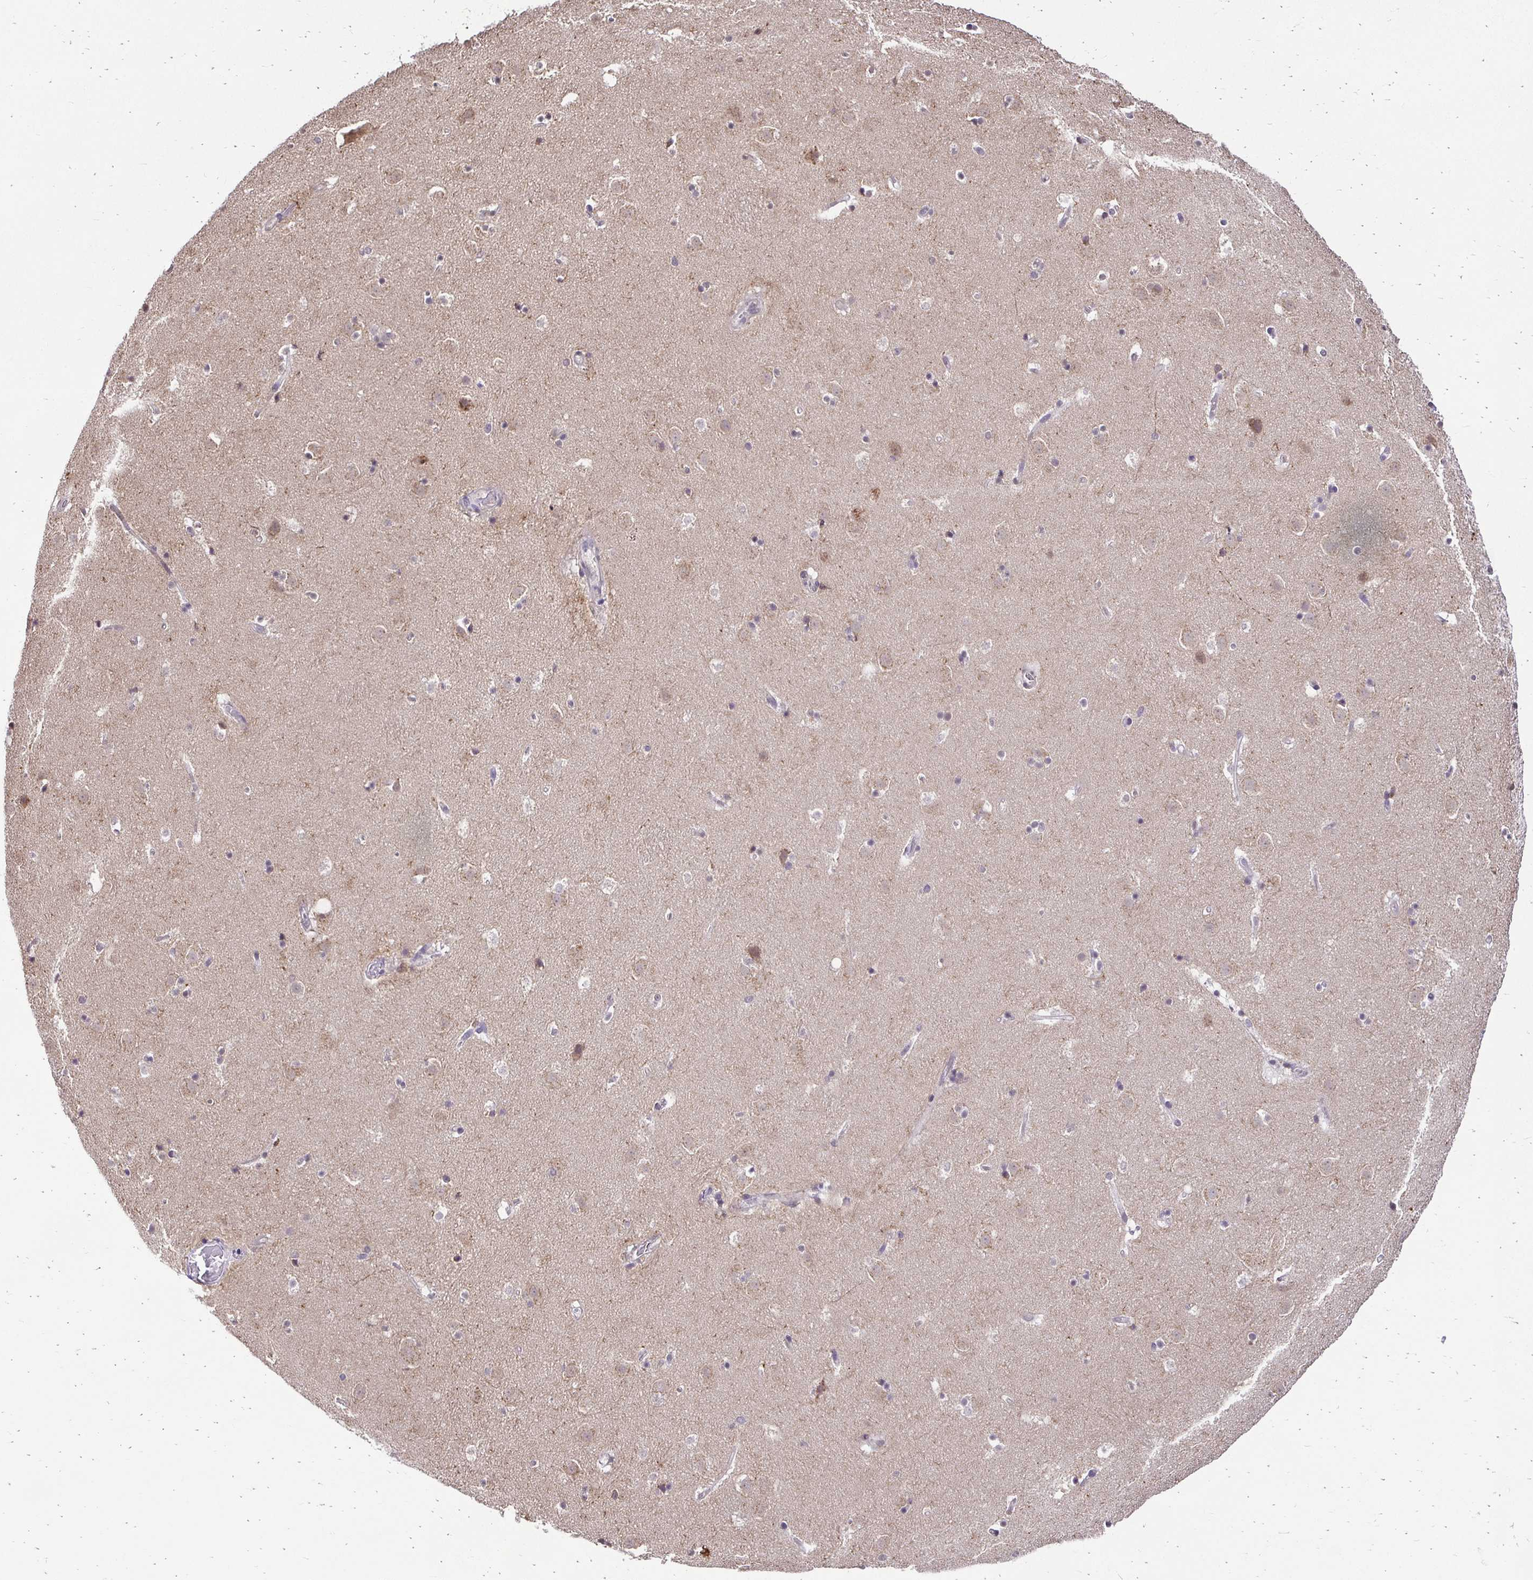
{"staining": {"intensity": "negative", "quantity": "none", "location": "none"}, "tissue": "caudate", "cell_type": "Glial cells", "image_type": "normal", "snomed": [{"axis": "morphology", "description": "Normal tissue, NOS"}, {"axis": "topography", "description": "Lateral ventricle wall"}], "caption": "This is a photomicrograph of immunohistochemistry (IHC) staining of benign caudate, which shows no expression in glial cells. The staining was performed using DAB (3,3'-diaminobenzidine) to visualize the protein expression in brown, while the nuclei were stained in blue with hematoxylin (Magnification: 20x).", "gene": "RHEBL1", "patient": {"sex": "male", "age": 37}}